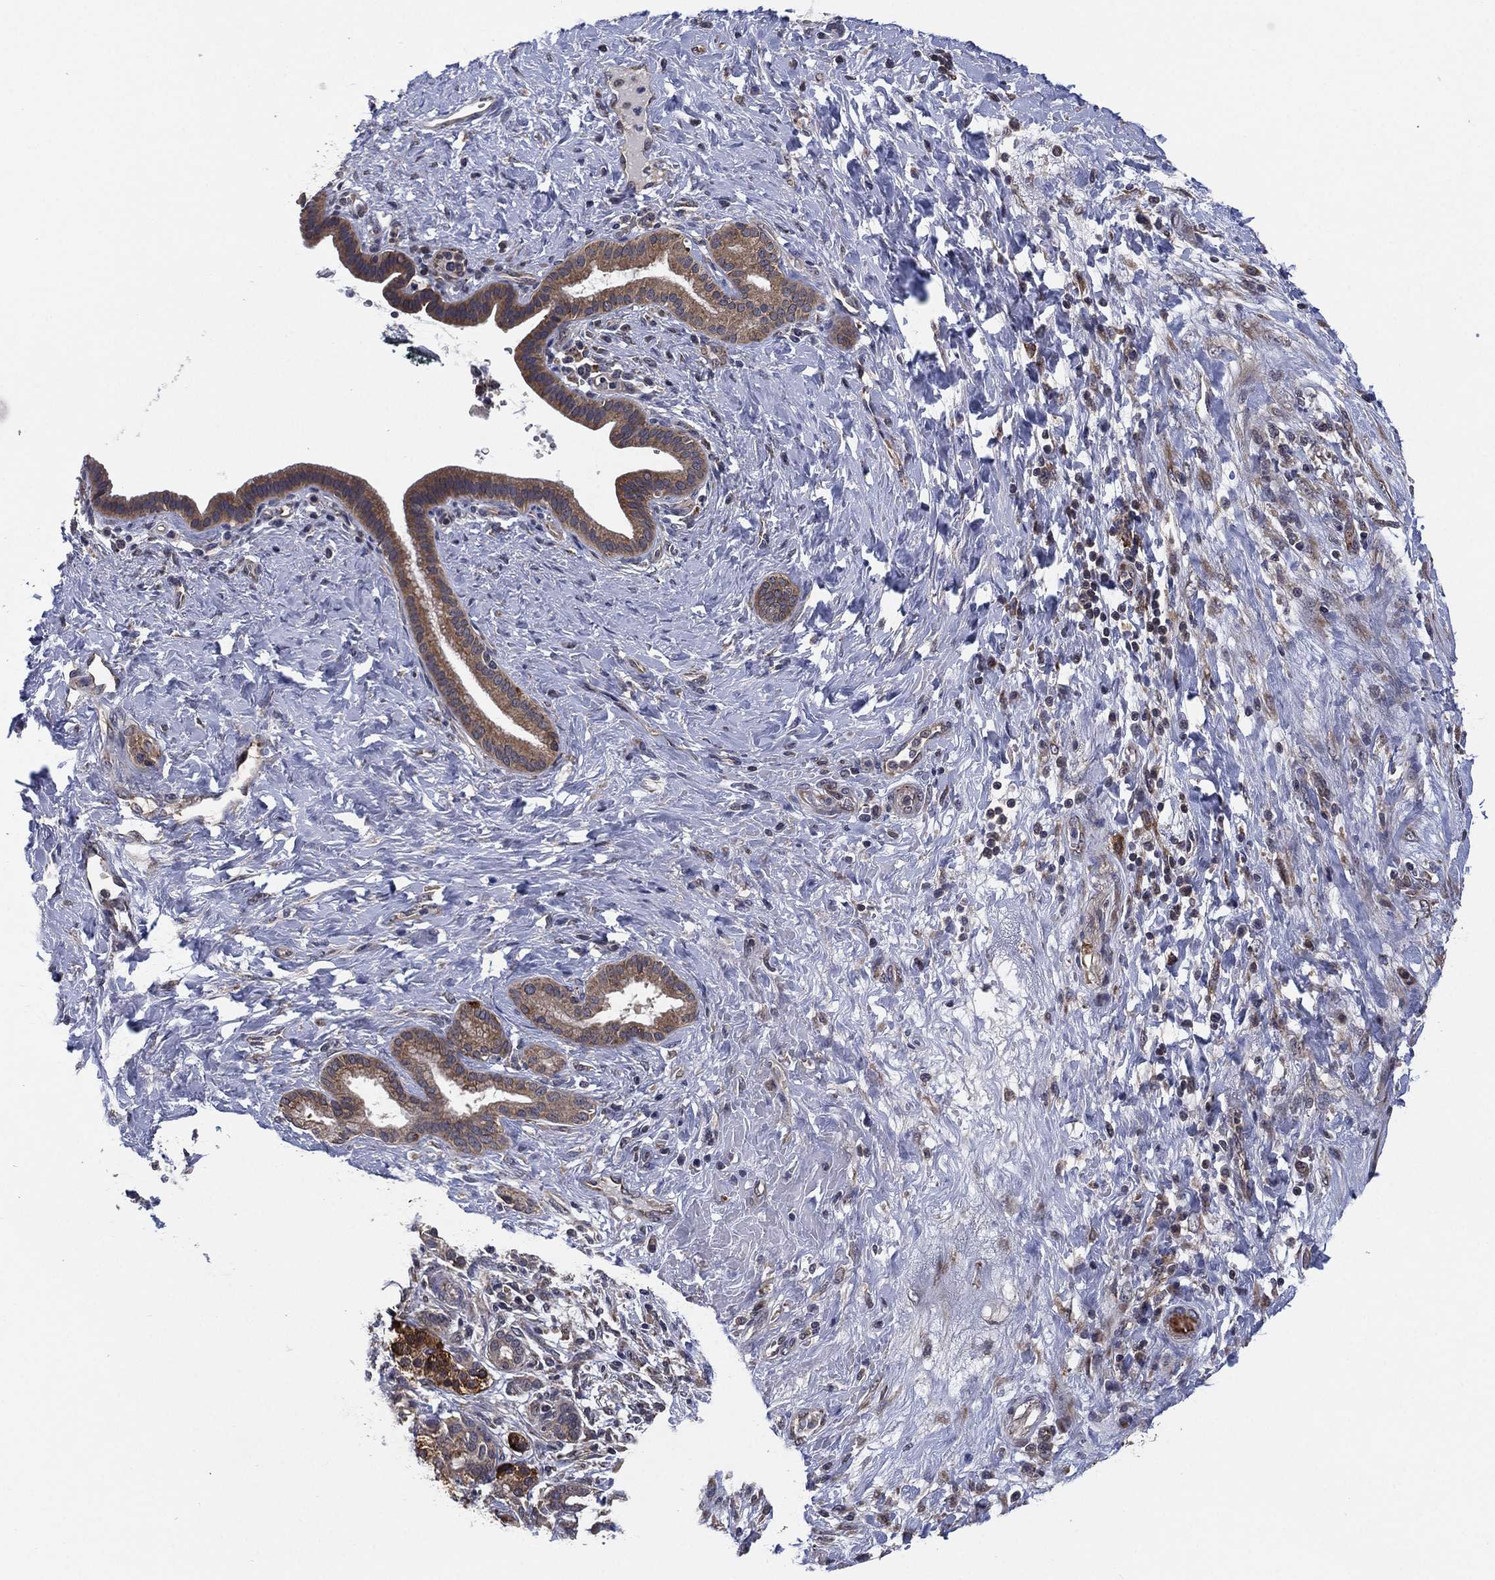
{"staining": {"intensity": "moderate", "quantity": "25%-75%", "location": "cytoplasmic/membranous"}, "tissue": "pancreatic cancer", "cell_type": "Tumor cells", "image_type": "cancer", "snomed": [{"axis": "morphology", "description": "Adenocarcinoma, NOS"}, {"axis": "topography", "description": "Pancreas"}], "caption": "Tumor cells demonstrate medium levels of moderate cytoplasmic/membranous expression in approximately 25%-75% of cells in human pancreatic adenocarcinoma.", "gene": "SELENOO", "patient": {"sex": "male", "age": 44}}